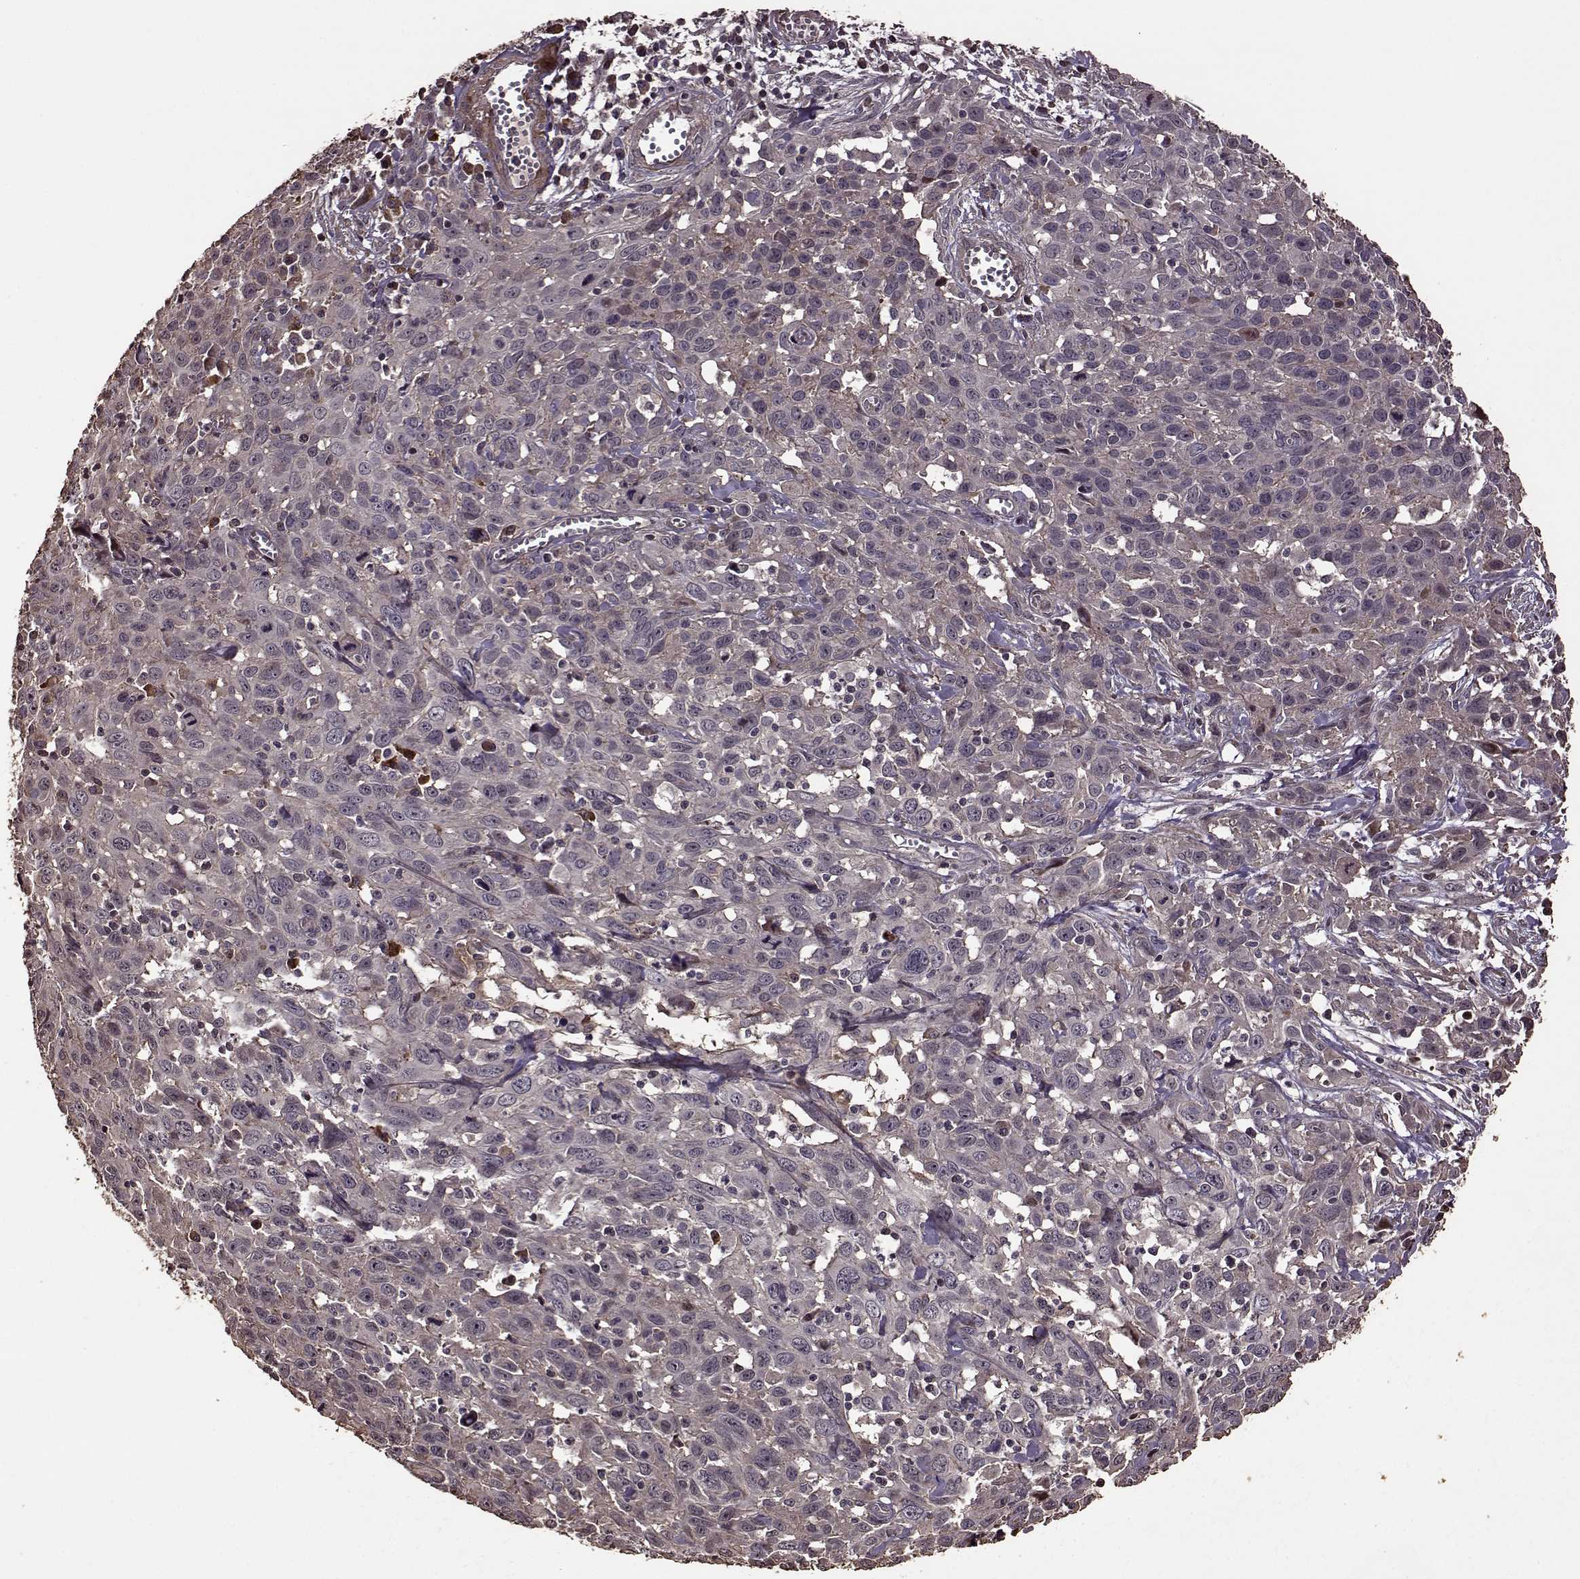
{"staining": {"intensity": "negative", "quantity": "none", "location": "none"}, "tissue": "cervical cancer", "cell_type": "Tumor cells", "image_type": "cancer", "snomed": [{"axis": "morphology", "description": "Squamous cell carcinoma, NOS"}, {"axis": "topography", "description": "Cervix"}], "caption": "The histopathology image exhibits no staining of tumor cells in squamous cell carcinoma (cervical). The staining is performed using DAB (3,3'-diaminobenzidine) brown chromogen with nuclei counter-stained in using hematoxylin.", "gene": "FBXW11", "patient": {"sex": "female", "age": 38}}